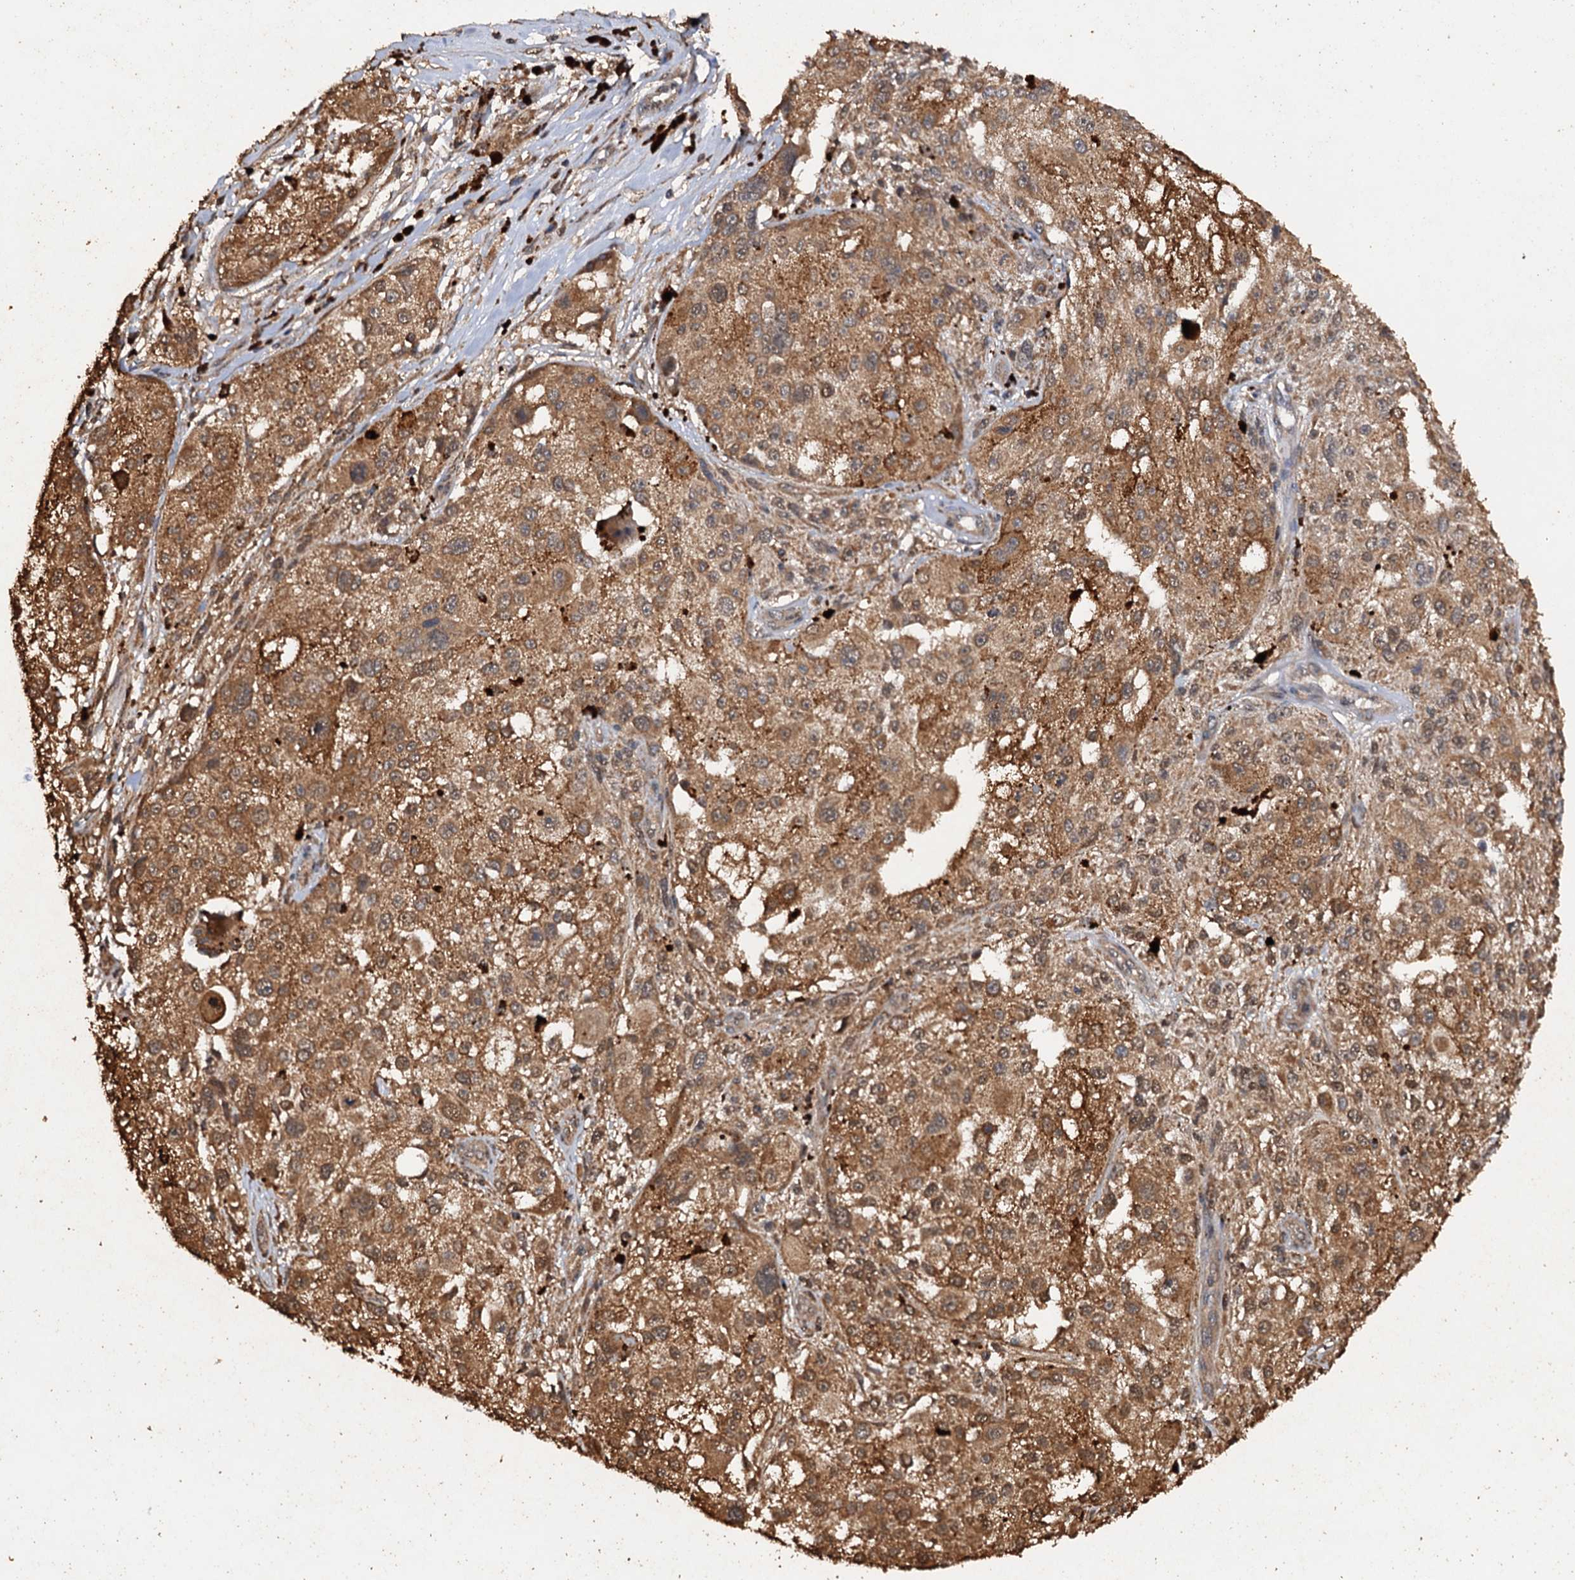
{"staining": {"intensity": "moderate", "quantity": ">75%", "location": "cytoplasmic/membranous"}, "tissue": "melanoma", "cell_type": "Tumor cells", "image_type": "cancer", "snomed": [{"axis": "morphology", "description": "Necrosis, NOS"}, {"axis": "morphology", "description": "Malignant melanoma, NOS"}, {"axis": "topography", "description": "Skin"}], "caption": "Malignant melanoma was stained to show a protein in brown. There is medium levels of moderate cytoplasmic/membranous expression in about >75% of tumor cells. The protein is stained brown, and the nuclei are stained in blue (DAB (3,3'-diaminobenzidine) IHC with brightfield microscopy, high magnification).", "gene": "PSMD9", "patient": {"sex": "female", "age": 87}}